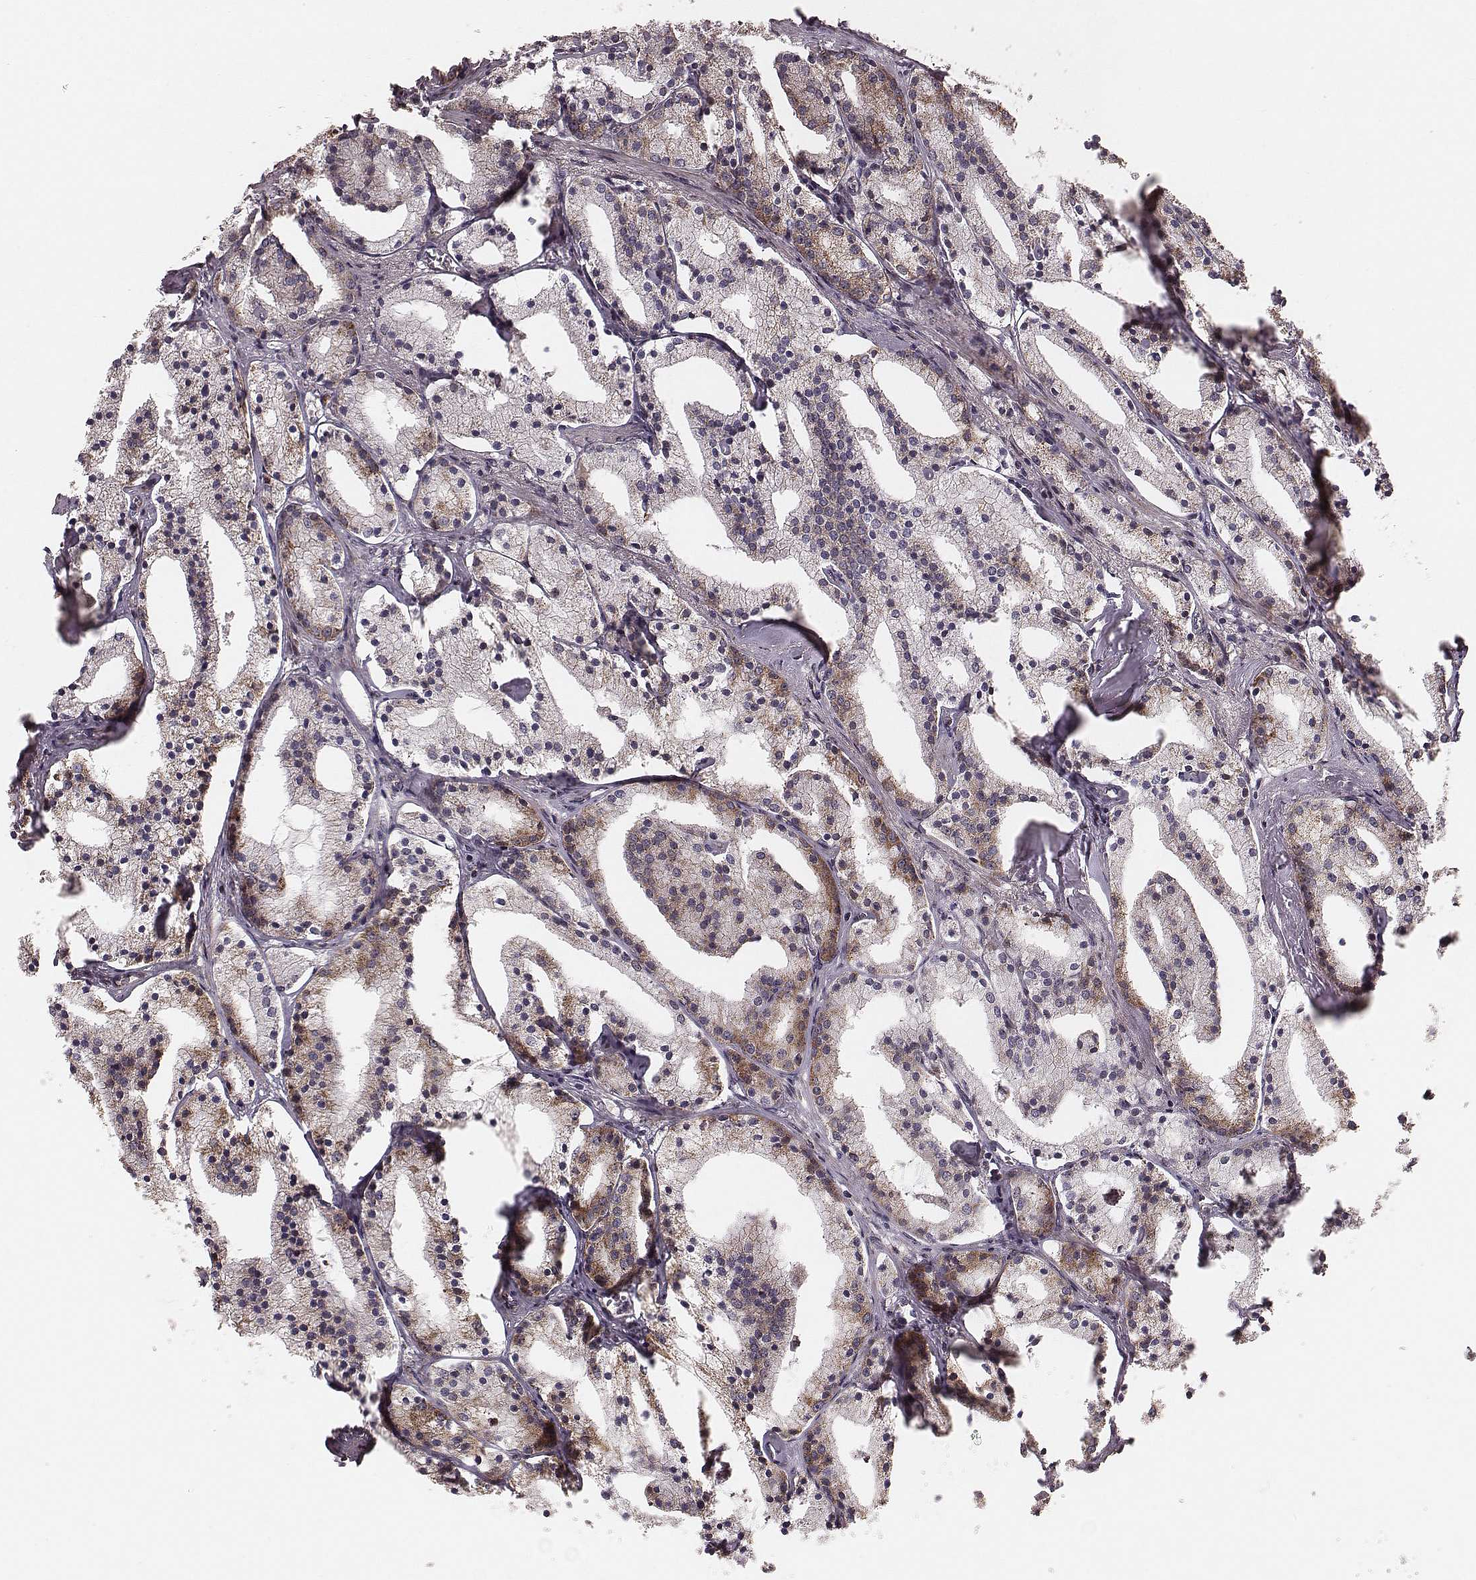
{"staining": {"intensity": "moderate", "quantity": ">75%", "location": "cytoplasmic/membranous"}, "tissue": "prostate cancer", "cell_type": "Tumor cells", "image_type": "cancer", "snomed": [{"axis": "morphology", "description": "Adenocarcinoma, NOS"}, {"axis": "topography", "description": "Prostate"}], "caption": "The image shows immunohistochemical staining of adenocarcinoma (prostate). There is moderate cytoplasmic/membranous positivity is identified in approximately >75% of tumor cells. Using DAB (brown) and hematoxylin (blue) stains, captured at high magnification using brightfield microscopy.", "gene": "NDUFA7", "patient": {"sex": "male", "age": 69}}